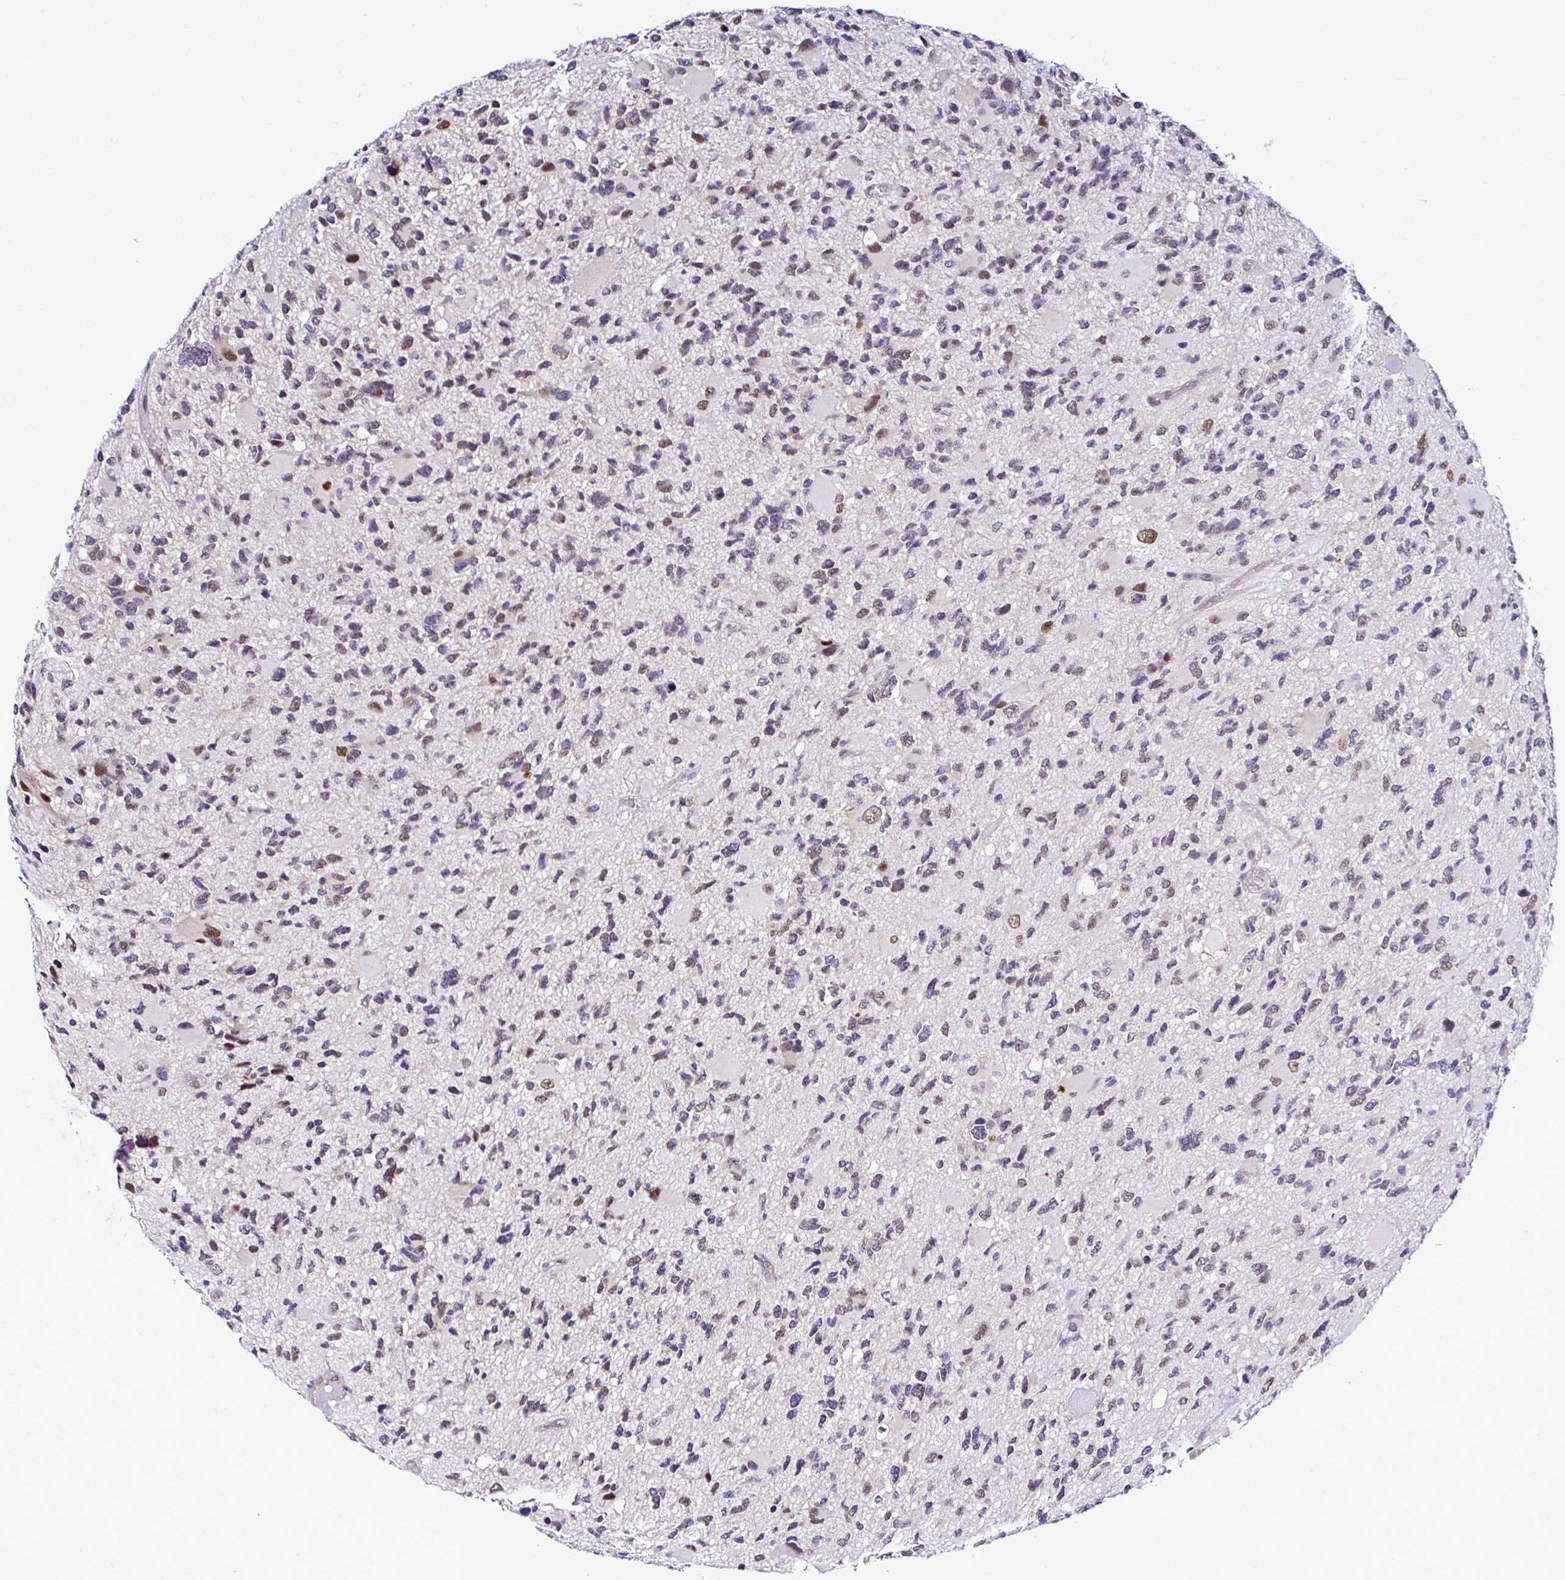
{"staining": {"intensity": "moderate", "quantity": "25%-75%", "location": "nuclear"}, "tissue": "glioma", "cell_type": "Tumor cells", "image_type": "cancer", "snomed": [{"axis": "morphology", "description": "Glioma, malignant, High grade"}, {"axis": "topography", "description": "Brain"}], "caption": "Brown immunohistochemical staining in glioma exhibits moderate nuclear expression in approximately 25%-75% of tumor cells. The protein is shown in brown color, while the nuclei are stained blue.", "gene": "PSMD3", "patient": {"sex": "female", "age": 11}}